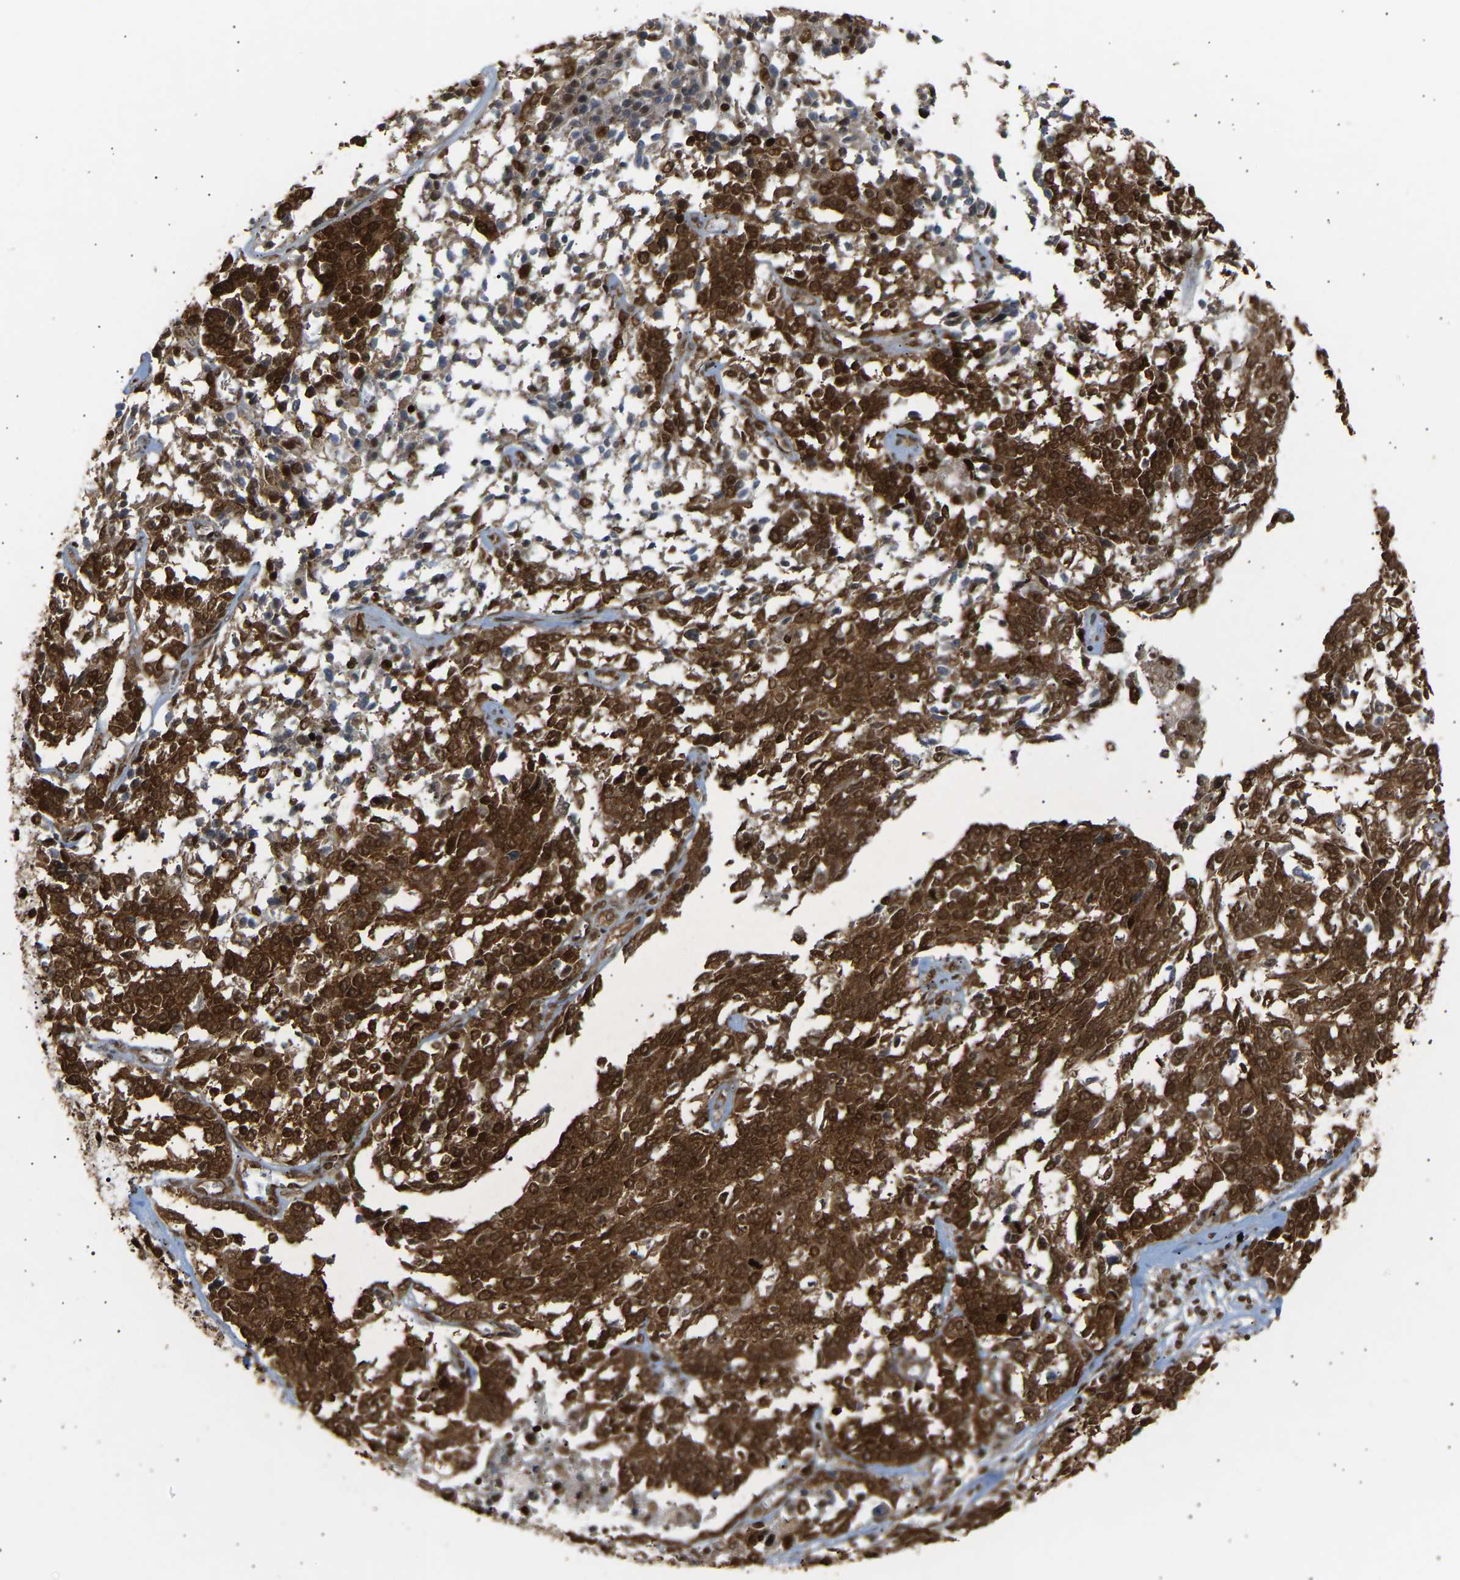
{"staining": {"intensity": "strong", "quantity": ">75%", "location": "cytoplasmic/membranous,nuclear"}, "tissue": "ovarian cancer", "cell_type": "Tumor cells", "image_type": "cancer", "snomed": [{"axis": "morphology", "description": "Cystadenocarcinoma, serous, NOS"}, {"axis": "topography", "description": "Ovary"}], "caption": "Ovarian serous cystadenocarcinoma stained with immunohistochemistry demonstrates strong cytoplasmic/membranous and nuclear staining in approximately >75% of tumor cells.", "gene": "ALYREF", "patient": {"sex": "female", "age": 44}}